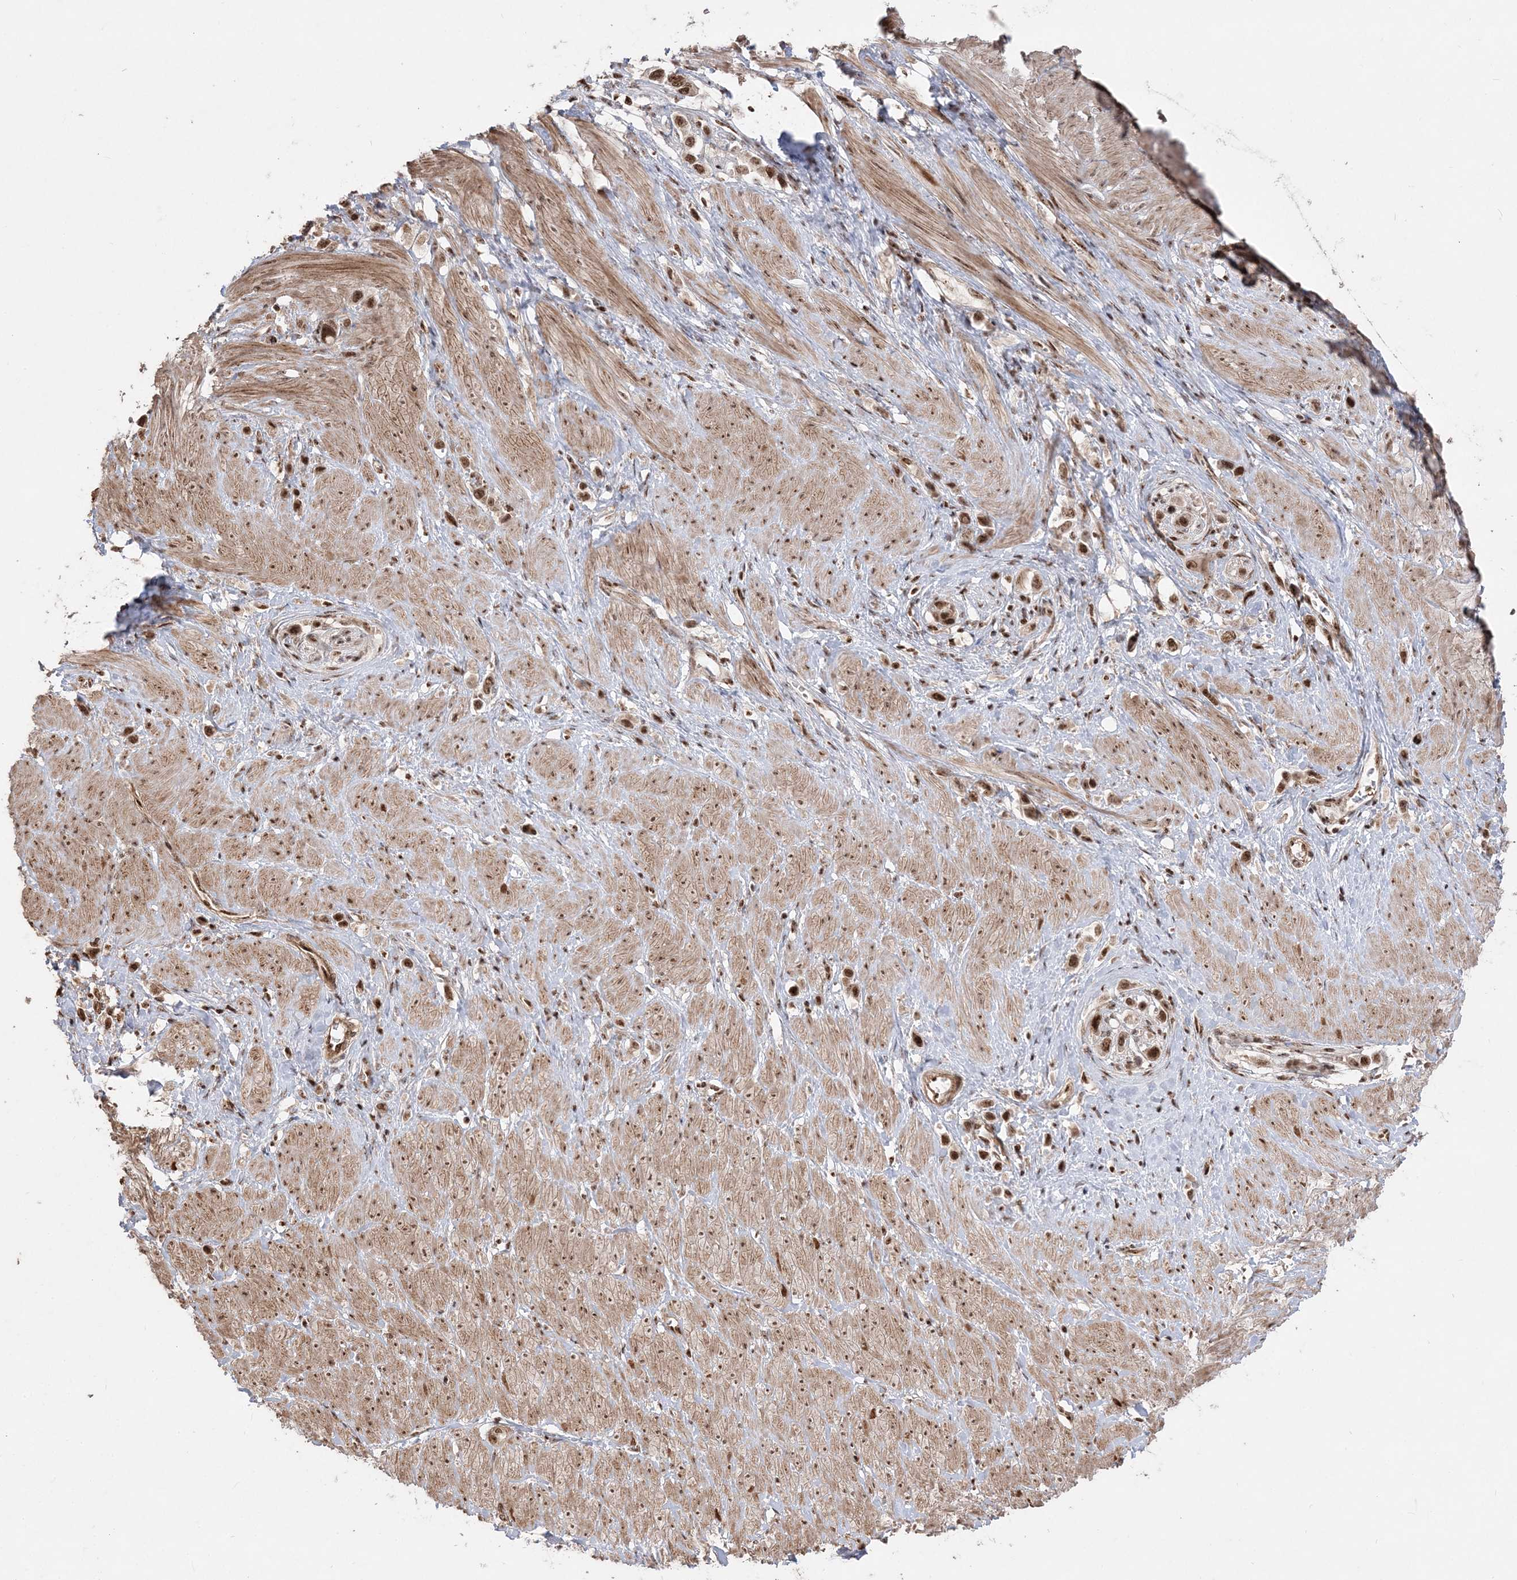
{"staining": {"intensity": "strong", "quantity": ">75%", "location": "nuclear"}, "tissue": "stomach cancer", "cell_type": "Tumor cells", "image_type": "cancer", "snomed": [{"axis": "morphology", "description": "Normal tissue, NOS"}, {"axis": "morphology", "description": "Adenocarcinoma, NOS"}, {"axis": "topography", "description": "Stomach, upper"}, {"axis": "topography", "description": "Stomach"}], "caption": "A micrograph showing strong nuclear staining in approximately >75% of tumor cells in adenocarcinoma (stomach), as visualized by brown immunohistochemical staining.", "gene": "RBM17", "patient": {"sex": "female", "age": 65}}